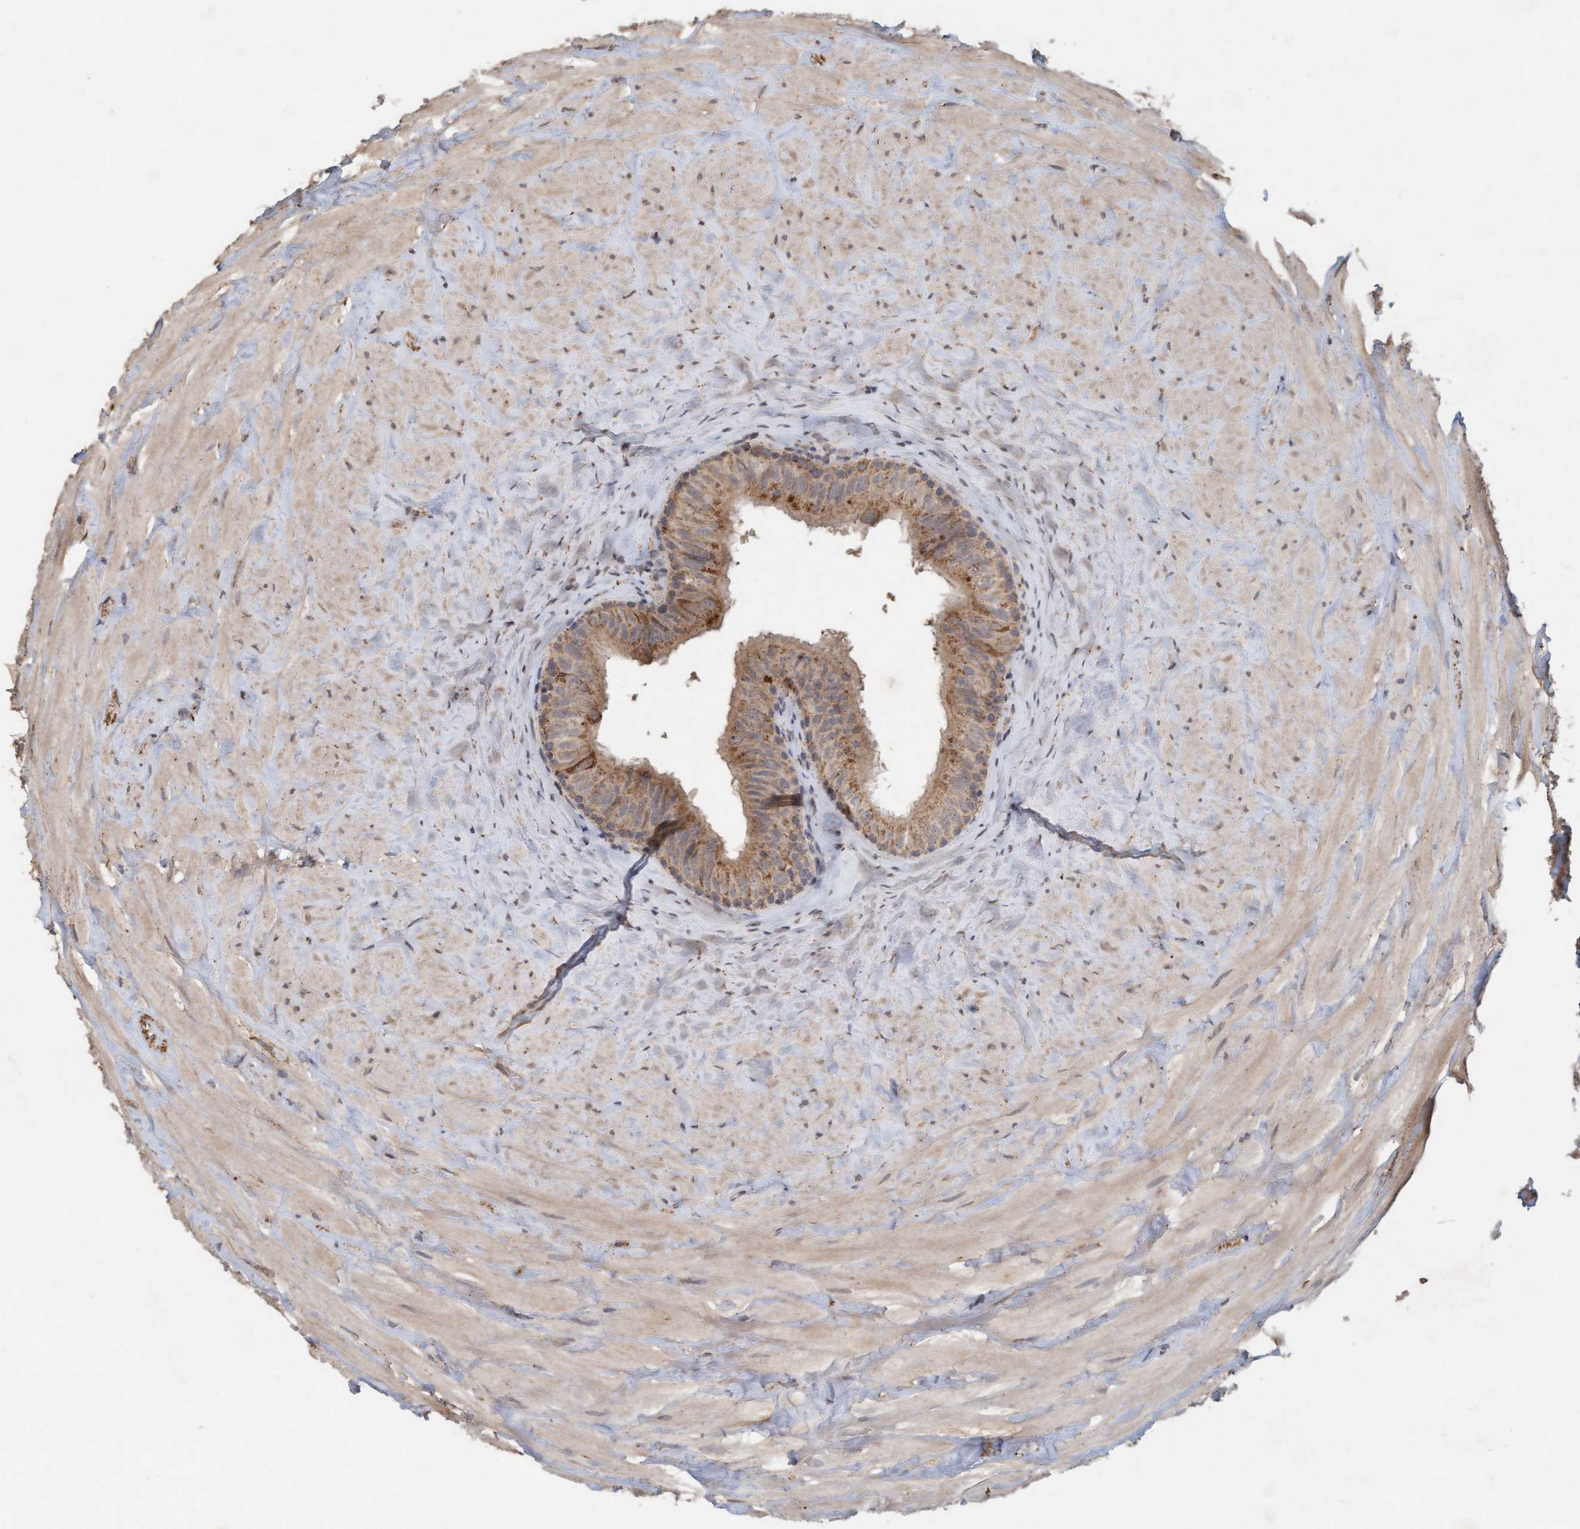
{"staining": {"intensity": "weak", "quantity": ">75%", "location": "cytoplasmic/membranous"}, "tissue": "epididymis", "cell_type": "Glandular cells", "image_type": "normal", "snomed": [{"axis": "morphology", "description": "Normal tissue, NOS"}, {"axis": "topography", "description": "Ureter, NOS"}], "caption": "Immunohistochemical staining of normal human epididymis reveals low levels of weak cytoplasmic/membranous positivity in approximately >75% of glandular cells.", "gene": "VSIG8", "patient": {"sex": "male", "age": 61}}